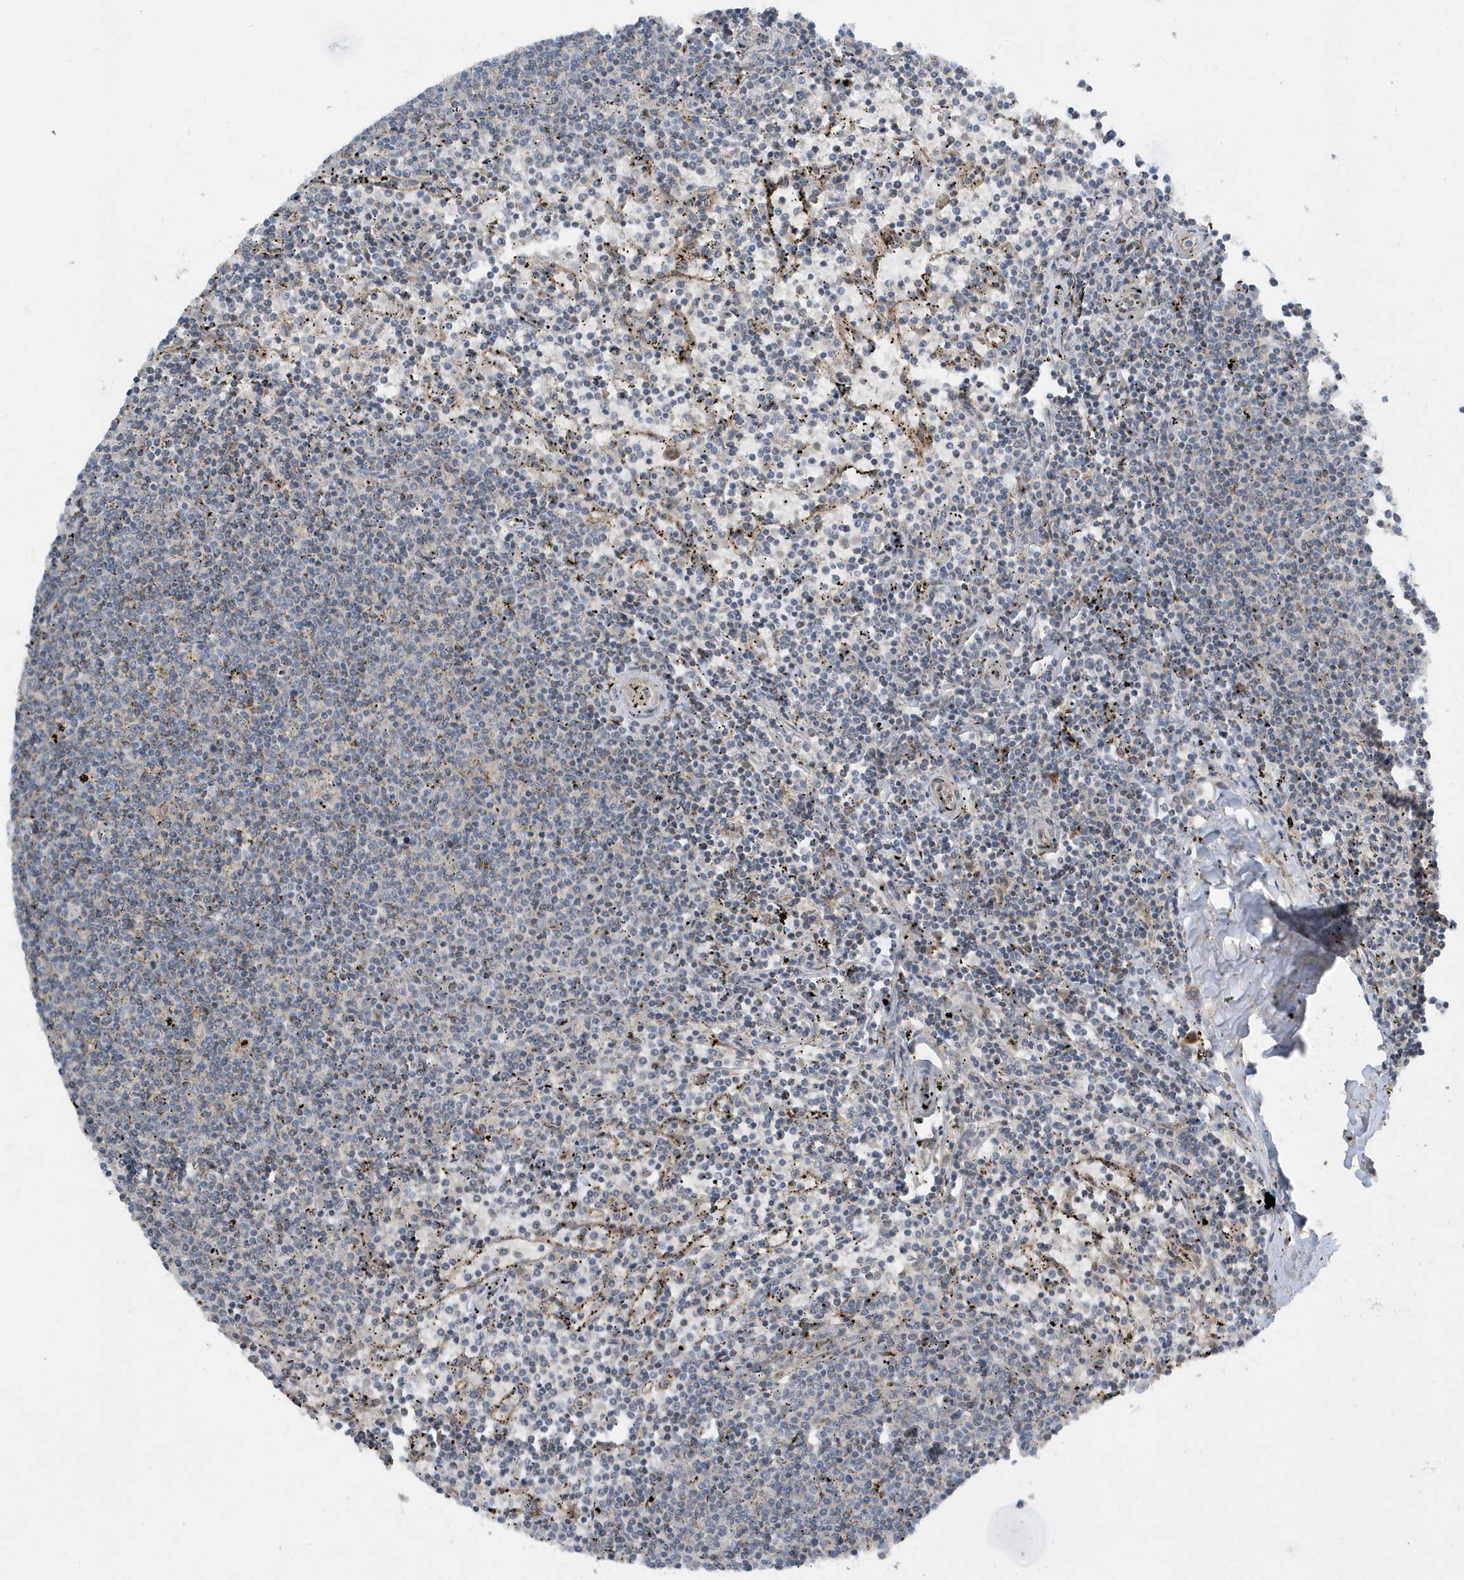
{"staining": {"intensity": "negative", "quantity": "none", "location": "none"}, "tissue": "lymphoma", "cell_type": "Tumor cells", "image_type": "cancer", "snomed": [{"axis": "morphology", "description": "Malignant lymphoma, non-Hodgkin's type, Low grade"}, {"axis": "topography", "description": "Spleen"}], "caption": "Histopathology image shows no protein expression in tumor cells of lymphoma tissue.", "gene": "SLC38A2", "patient": {"sex": "female", "age": 50}}